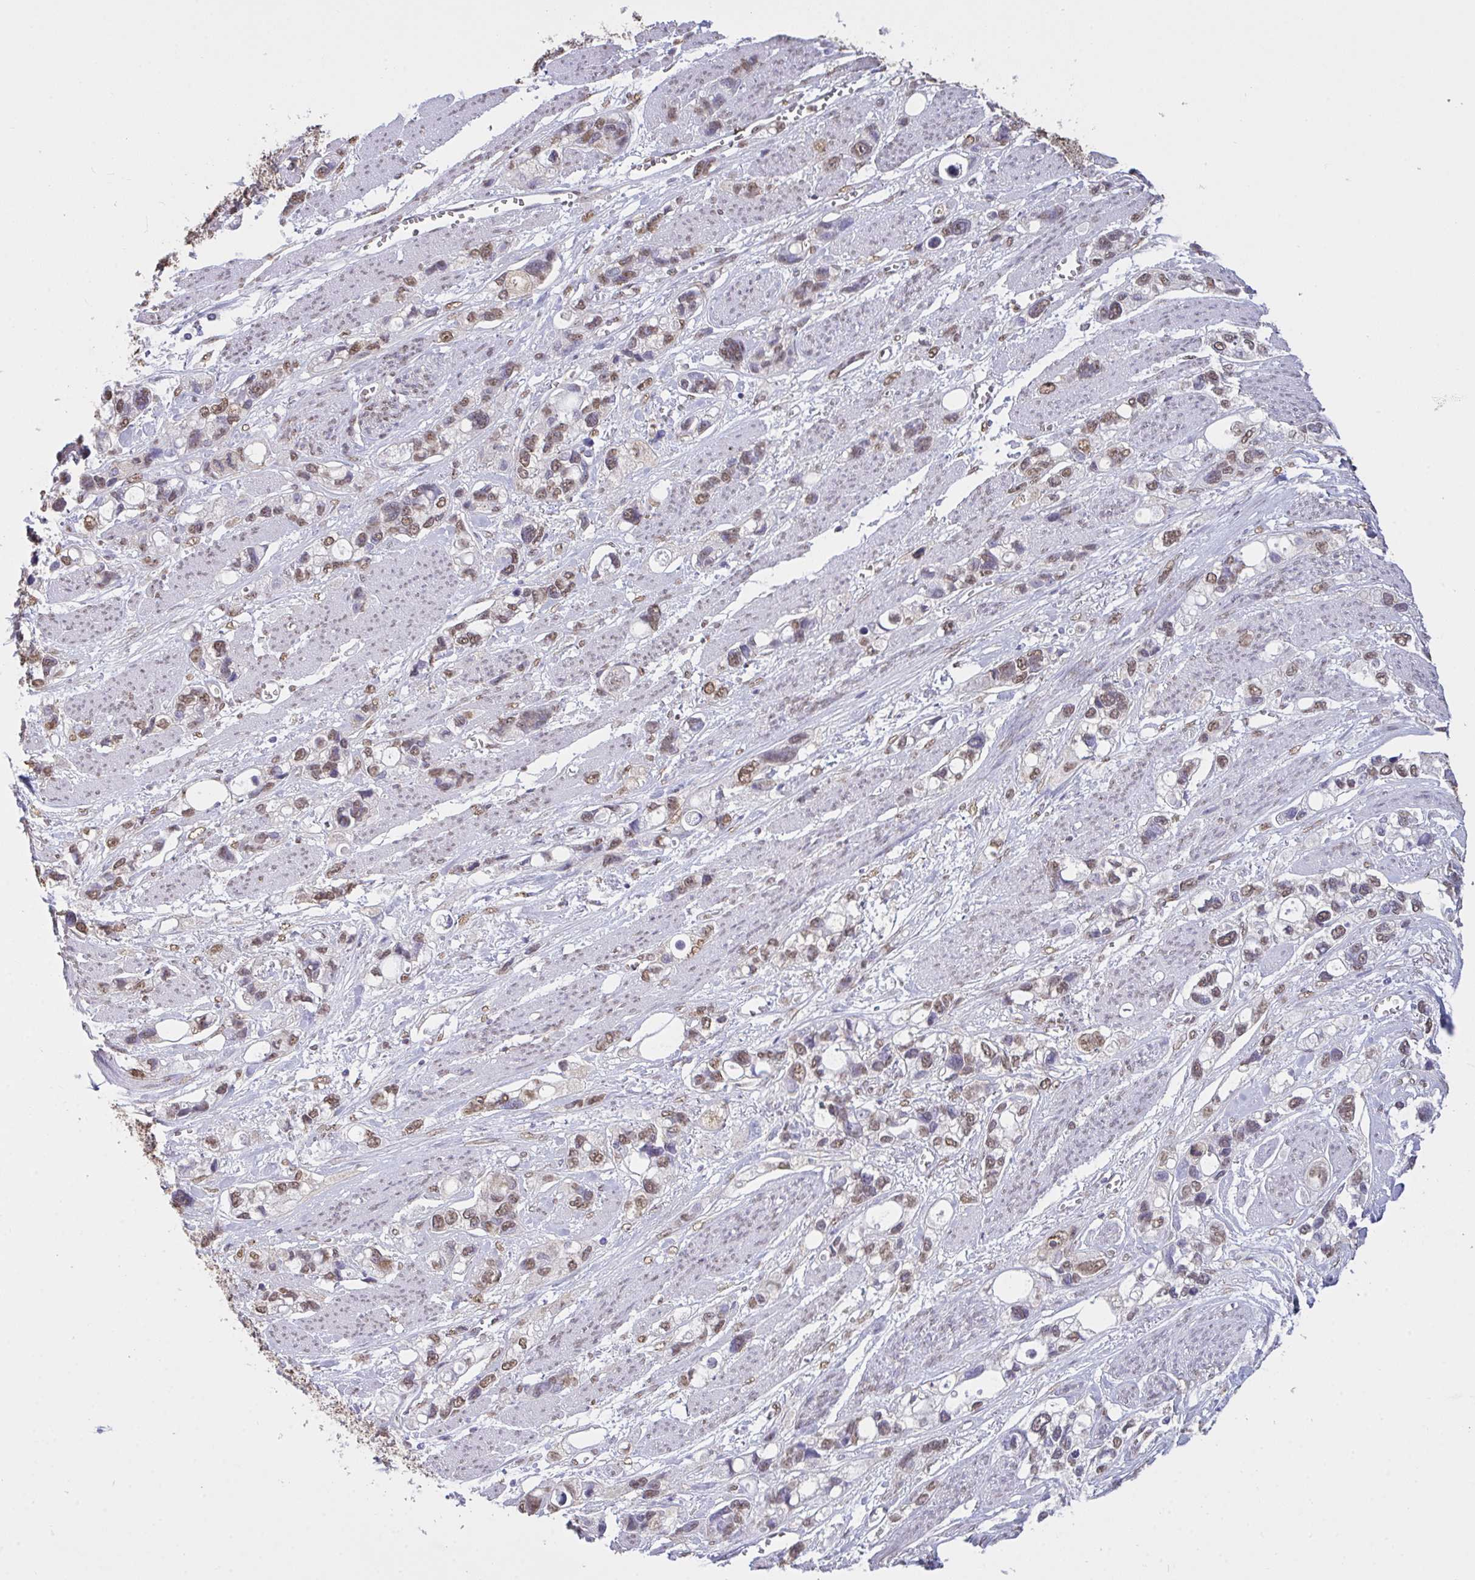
{"staining": {"intensity": "moderate", "quantity": ">75%", "location": "nuclear"}, "tissue": "stomach cancer", "cell_type": "Tumor cells", "image_type": "cancer", "snomed": [{"axis": "morphology", "description": "Adenocarcinoma, NOS"}, {"axis": "topography", "description": "Stomach, upper"}], "caption": "There is medium levels of moderate nuclear positivity in tumor cells of stomach adenocarcinoma, as demonstrated by immunohistochemical staining (brown color).", "gene": "SEMA6B", "patient": {"sex": "female", "age": 81}}